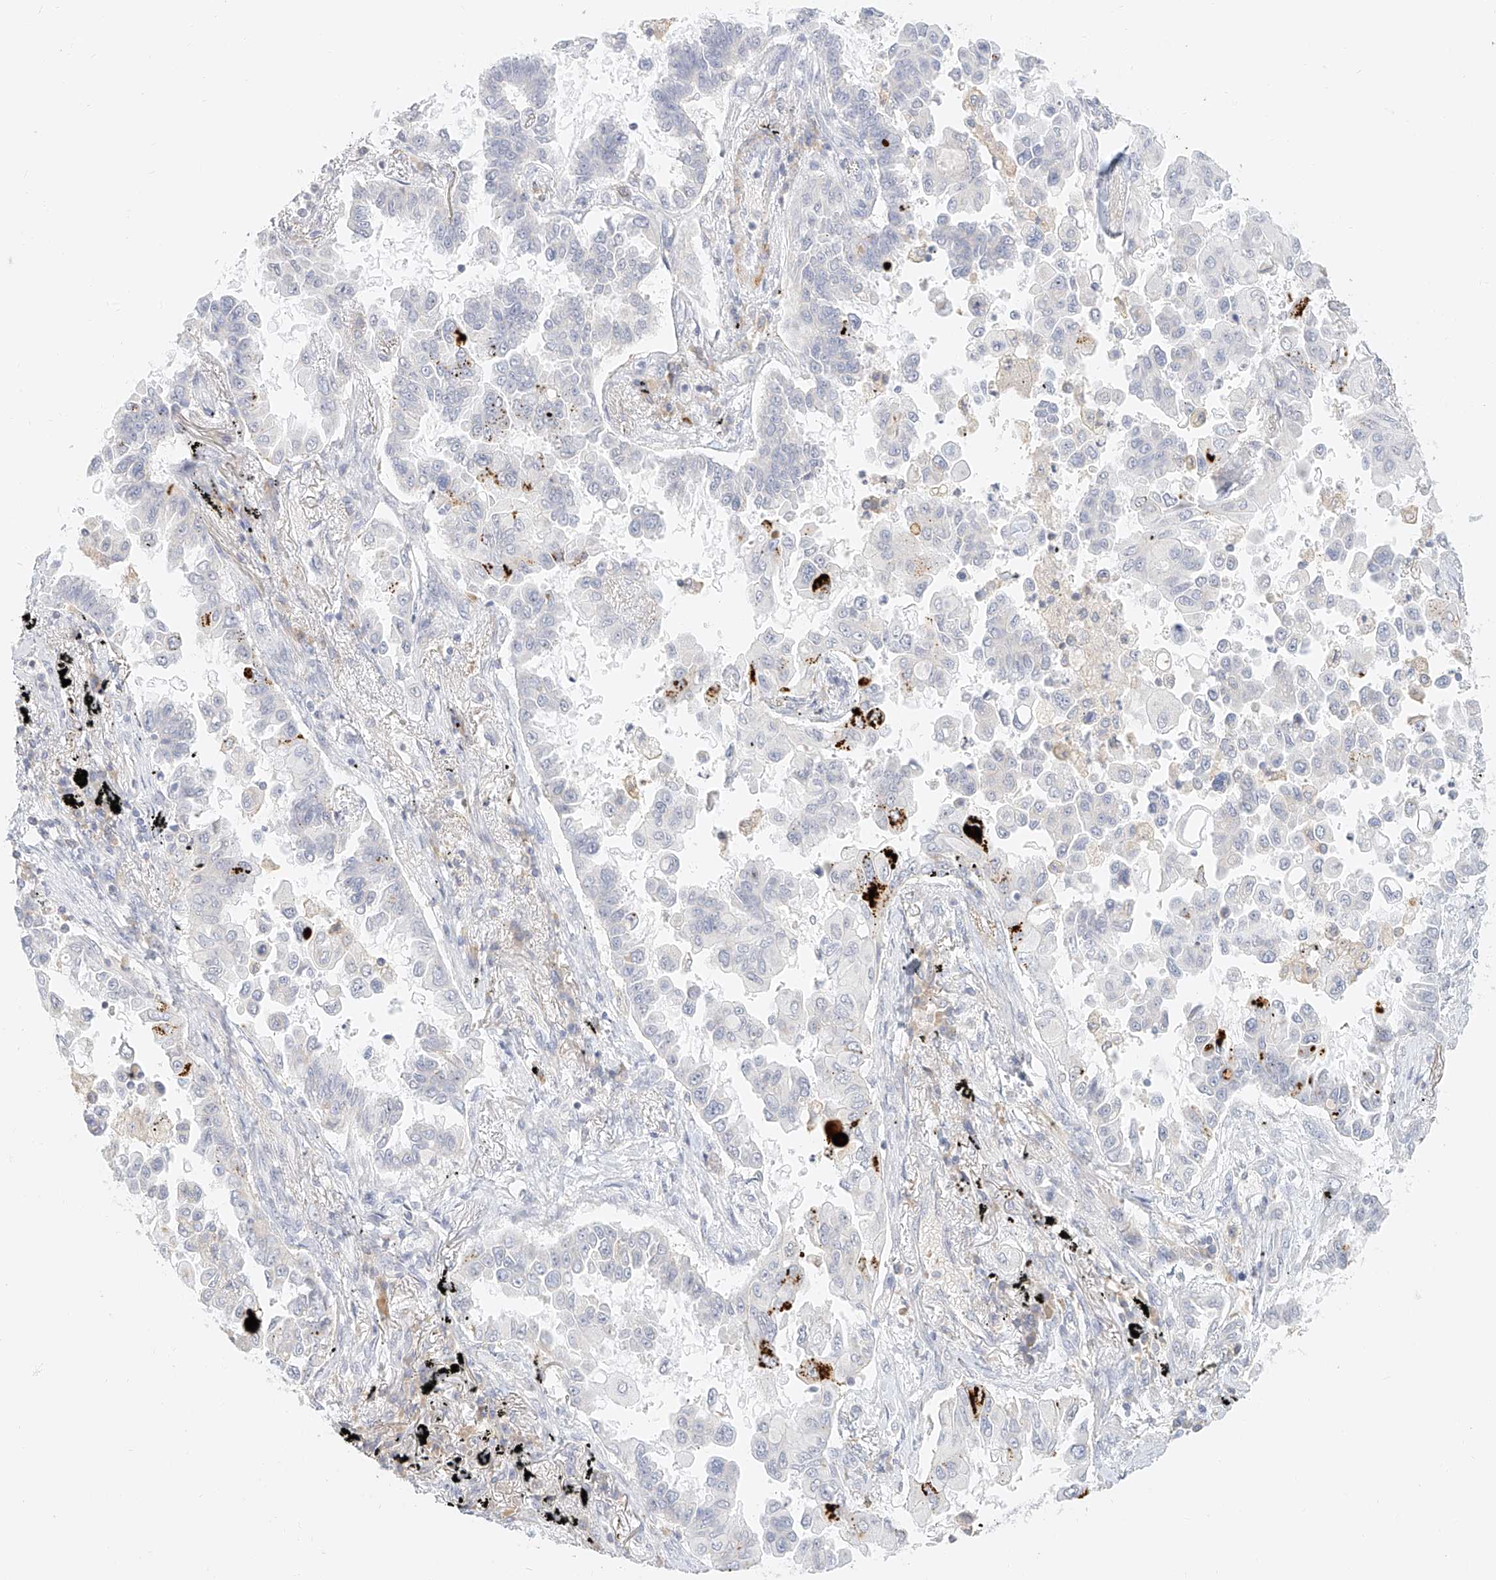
{"staining": {"intensity": "negative", "quantity": "none", "location": "none"}, "tissue": "lung cancer", "cell_type": "Tumor cells", "image_type": "cancer", "snomed": [{"axis": "morphology", "description": "Adenocarcinoma, NOS"}, {"axis": "topography", "description": "Lung"}], "caption": "The histopathology image demonstrates no significant expression in tumor cells of lung cancer.", "gene": "CXorf58", "patient": {"sex": "female", "age": 67}}